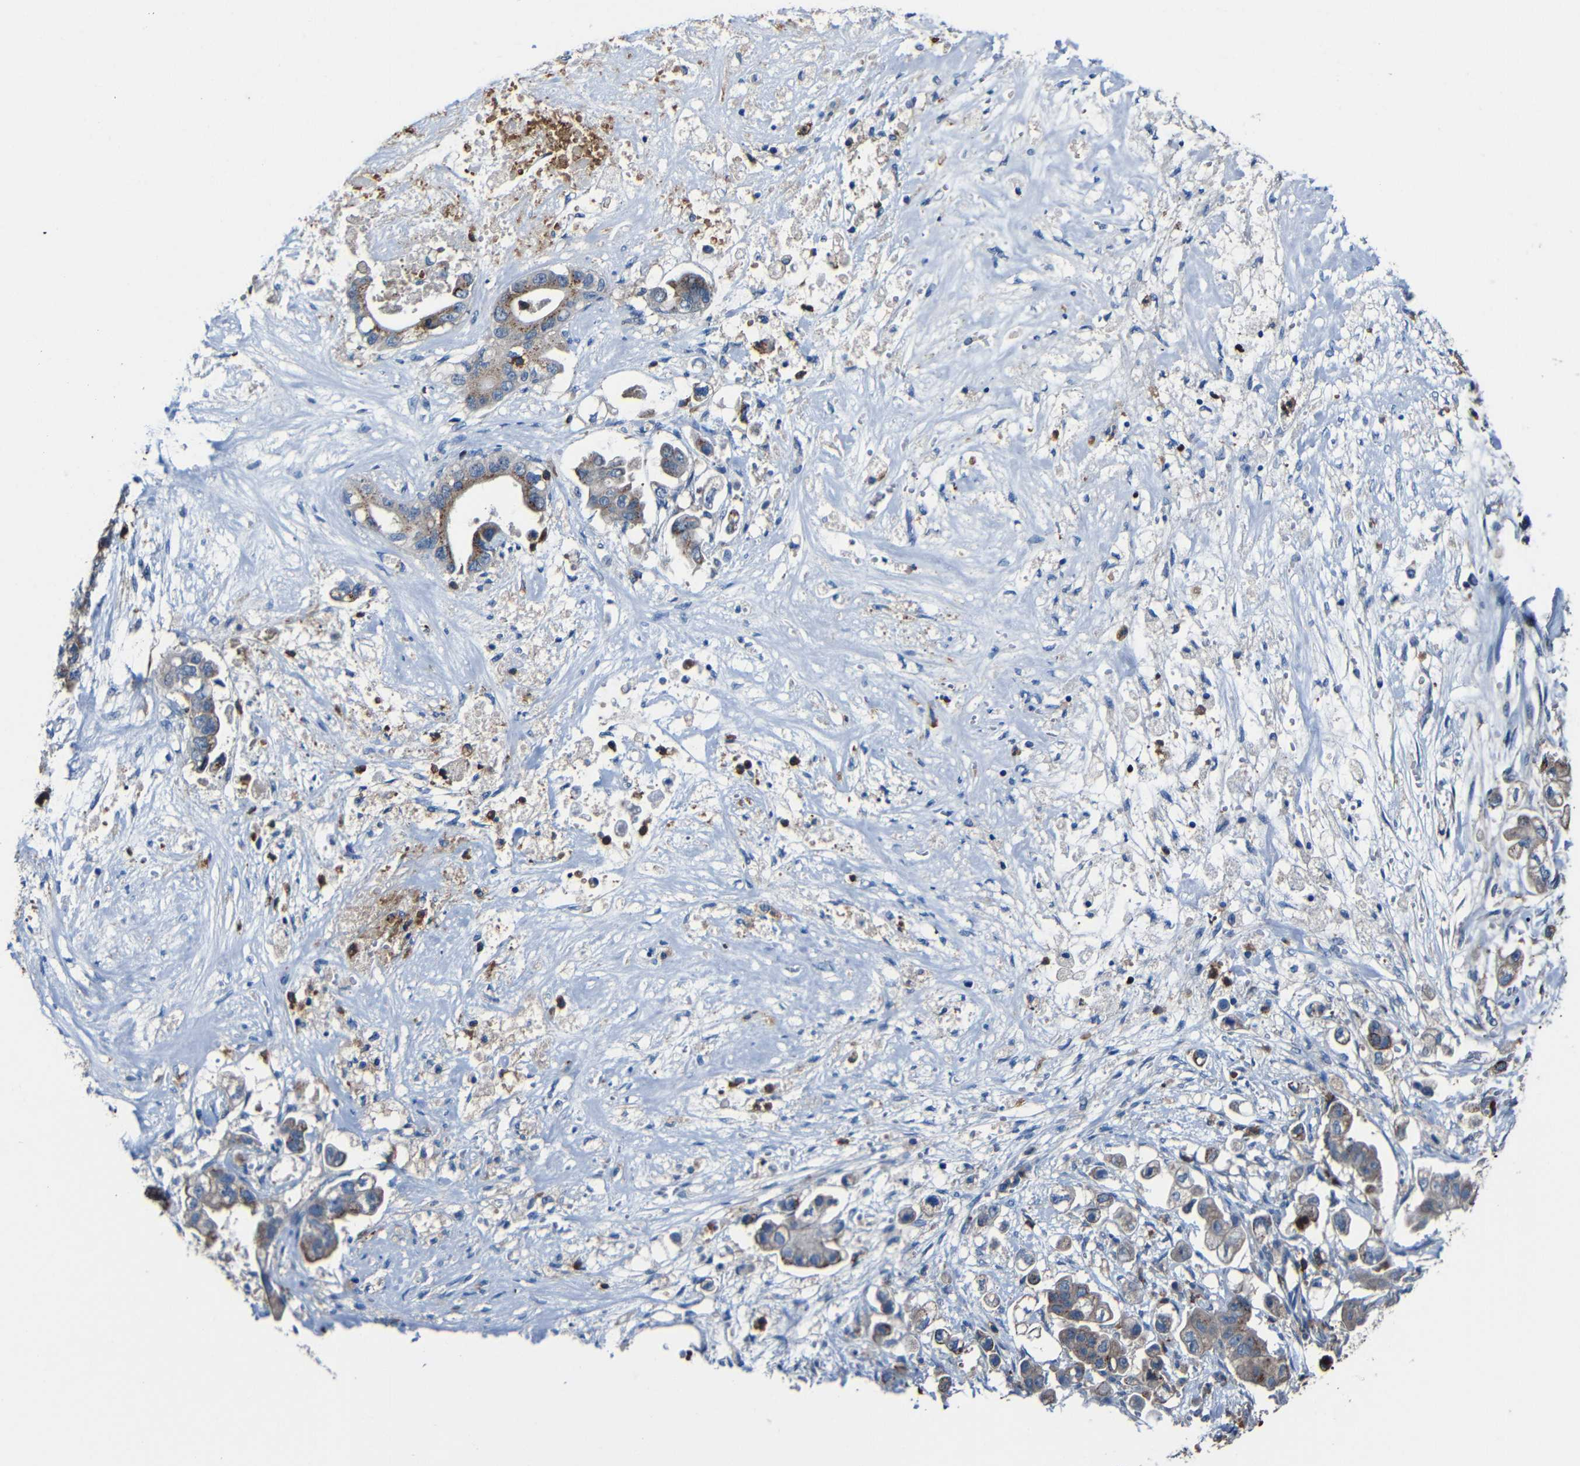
{"staining": {"intensity": "moderate", "quantity": ">75%", "location": "cytoplasmic/membranous"}, "tissue": "stomach cancer", "cell_type": "Tumor cells", "image_type": "cancer", "snomed": [{"axis": "morphology", "description": "Adenocarcinoma, NOS"}, {"axis": "topography", "description": "Stomach"}], "caption": "High-power microscopy captured an IHC image of adenocarcinoma (stomach), revealing moderate cytoplasmic/membranous positivity in about >75% of tumor cells.", "gene": "P2RY12", "patient": {"sex": "male", "age": 62}}